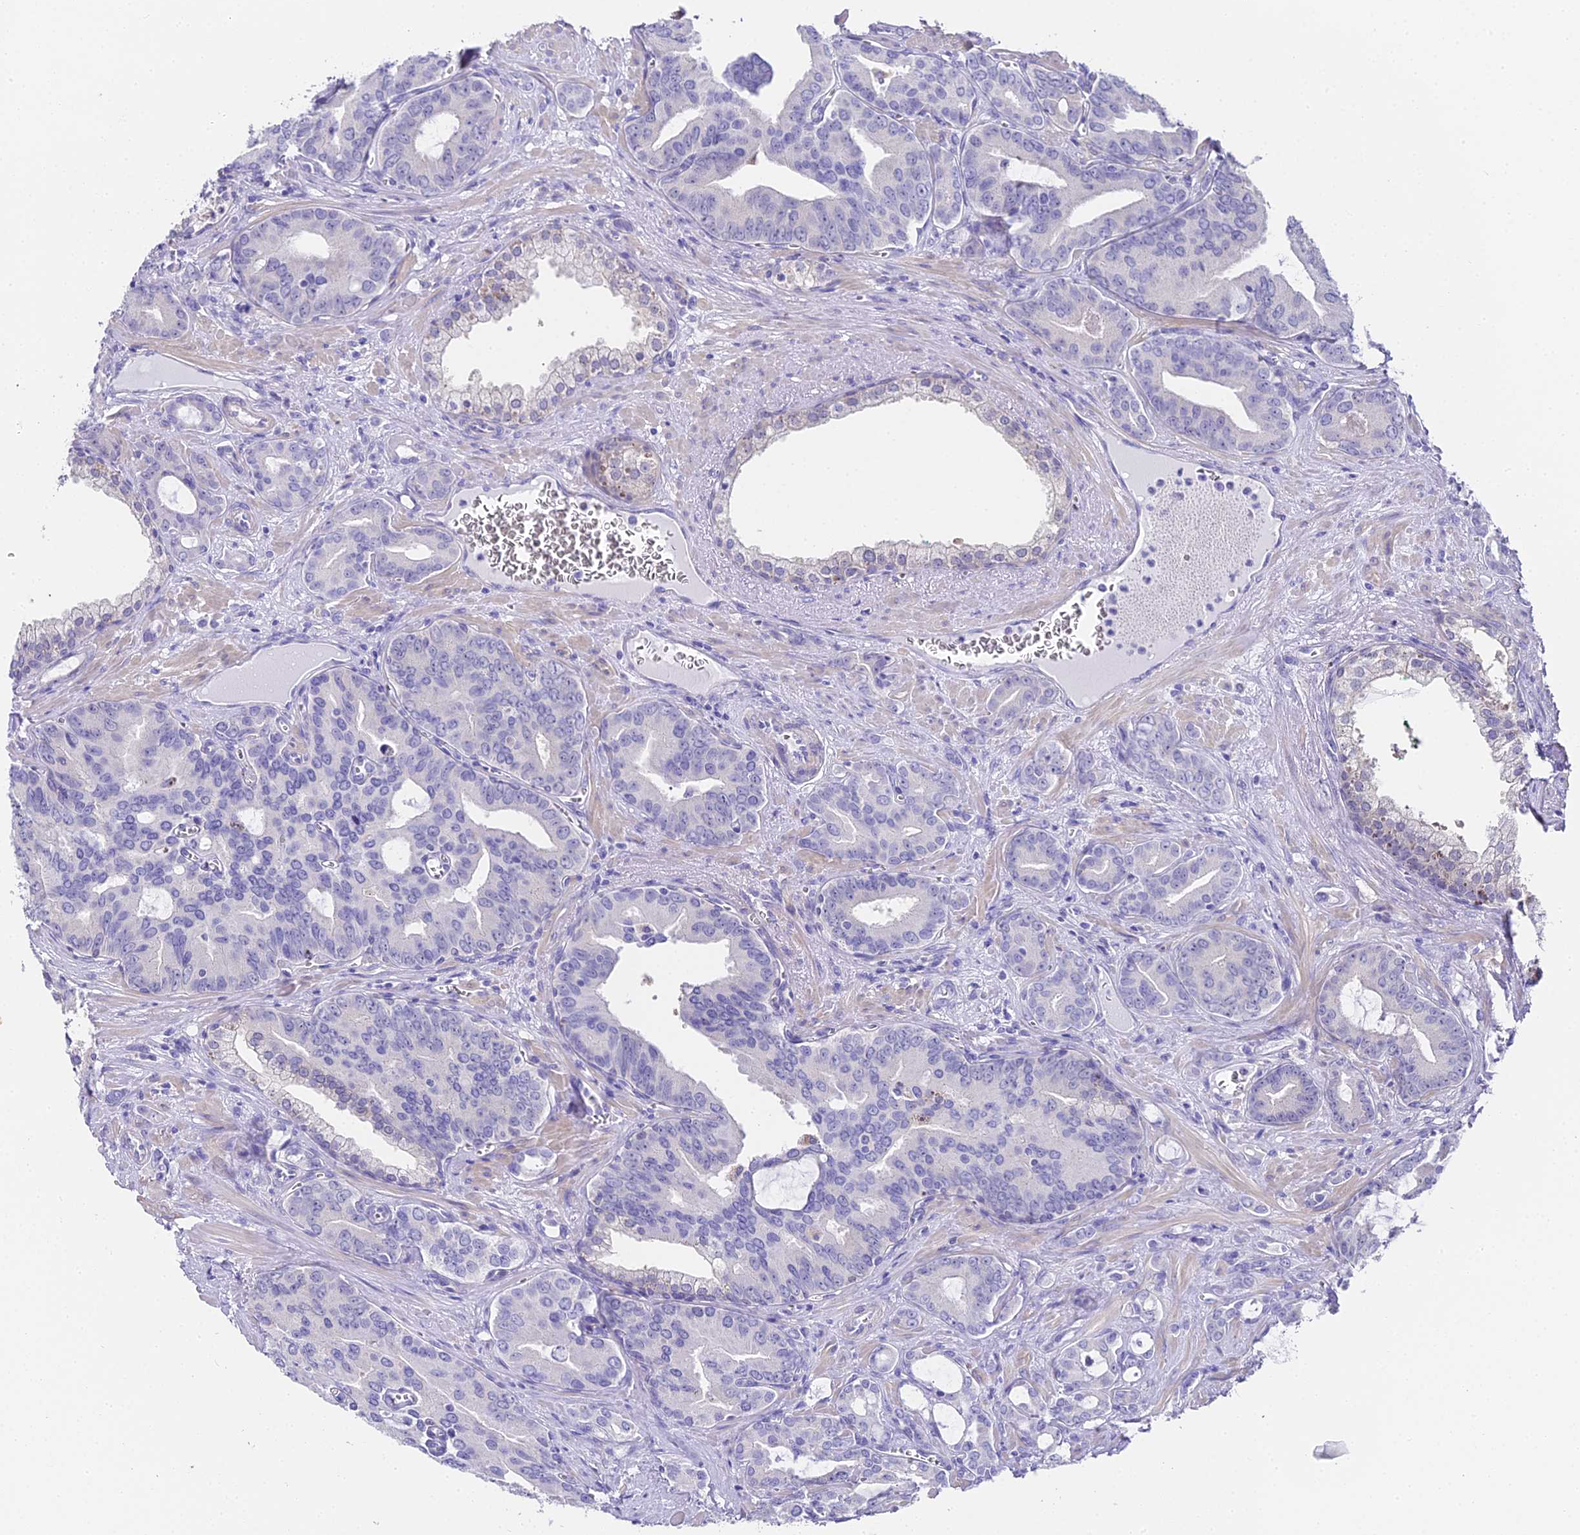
{"staining": {"intensity": "negative", "quantity": "none", "location": "none"}, "tissue": "prostate cancer", "cell_type": "Tumor cells", "image_type": "cancer", "snomed": [{"axis": "morphology", "description": "Adenocarcinoma, High grade"}, {"axis": "topography", "description": "Prostate"}], "caption": "Prostate high-grade adenocarcinoma was stained to show a protein in brown. There is no significant positivity in tumor cells. (Brightfield microscopy of DAB (3,3'-diaminobenzidine) immunohistochemistry (IHC) at high magnification).", "gene": "ABHD14A-ACY1", "patient": {"sex": "male", "age": 72}}